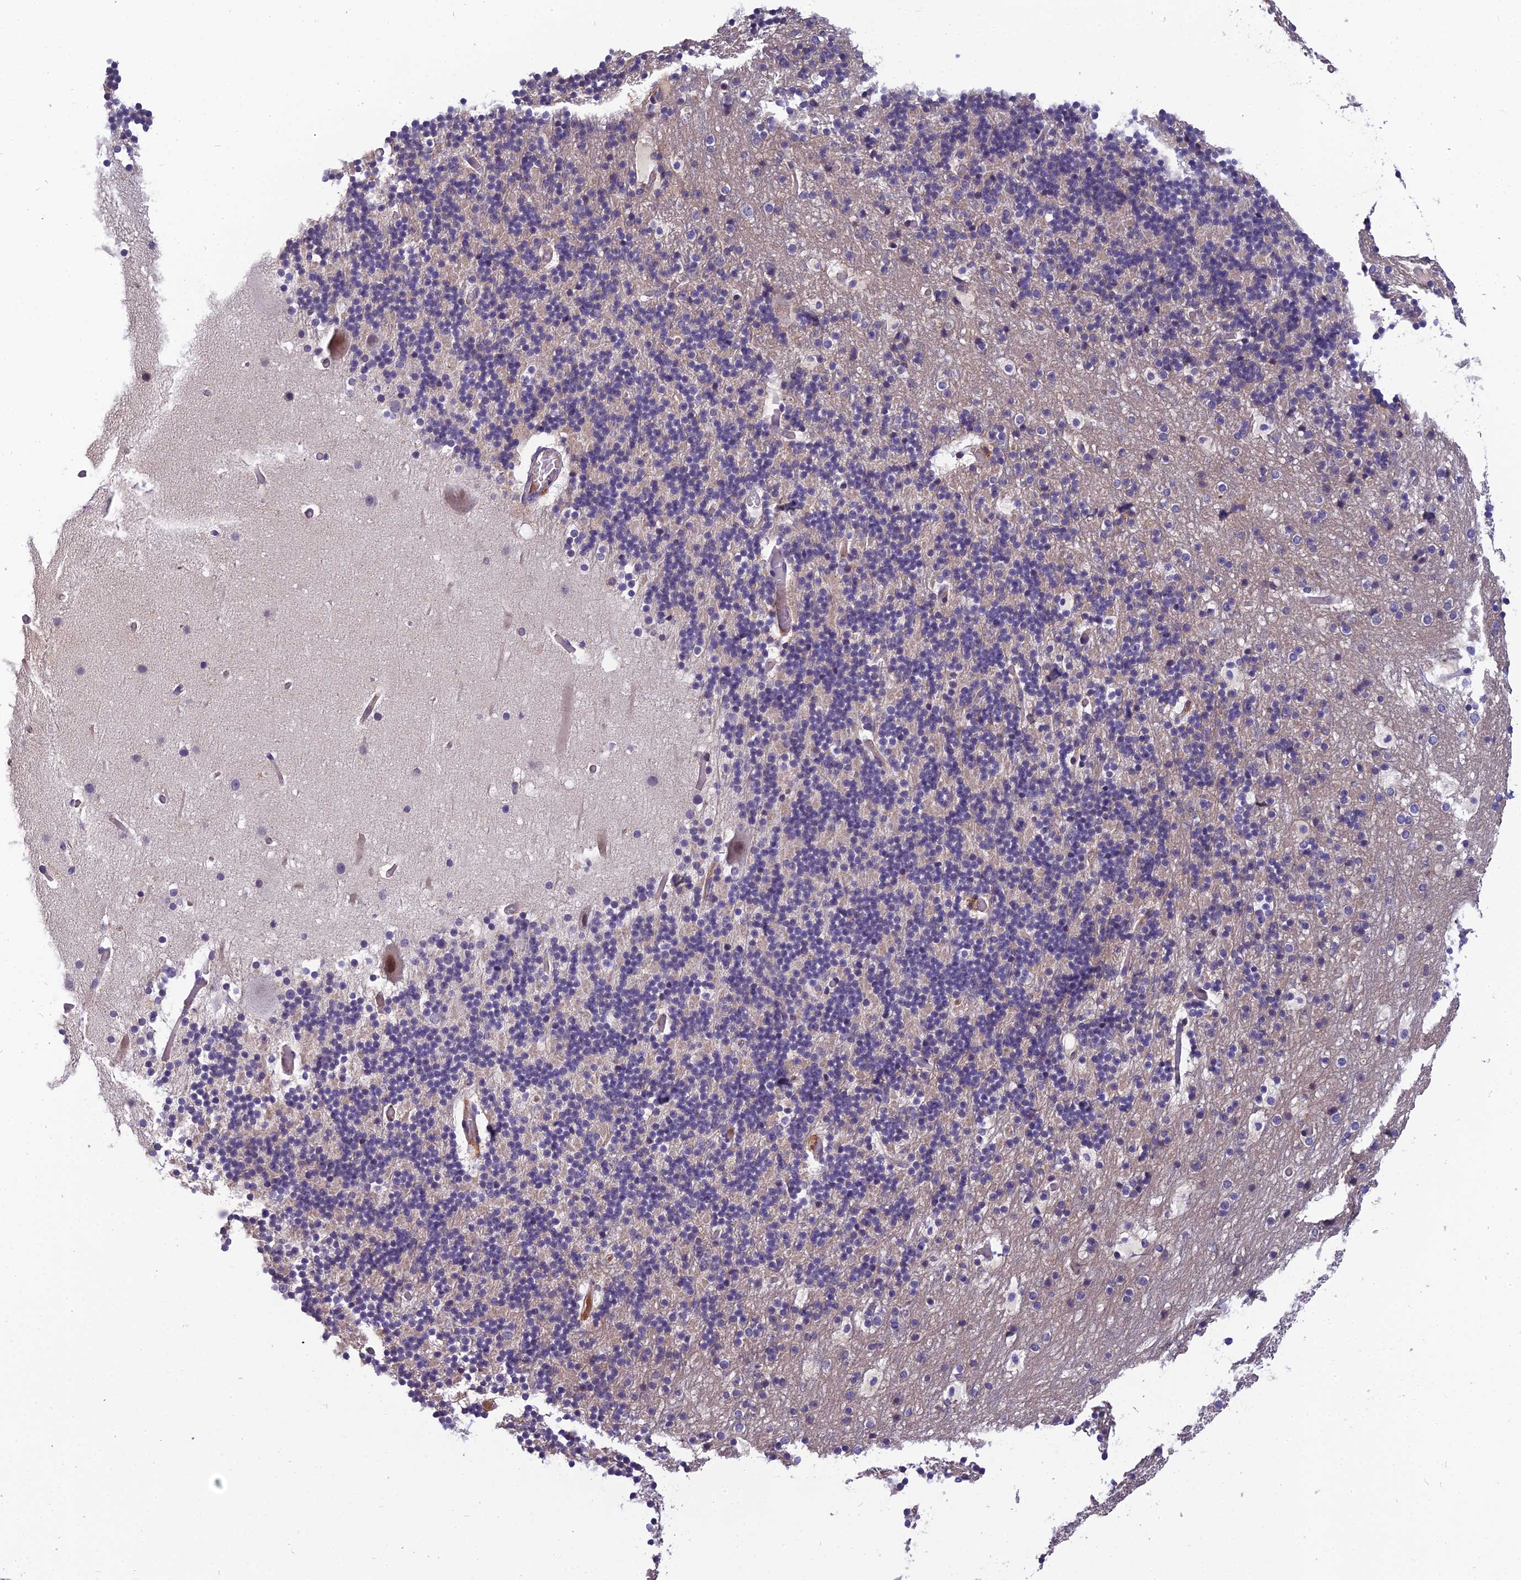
{"staining": {"intensity": "negative", "quantity": "none", "location": "none"}, "tissue": "cerebellum", "cell_type": "Cells in granular layer", "image_type": "normal", "snomed": [{"axis": "morphology", "description": "Normal tissue, NOS"}, {"axis": "topography", "description": "Cerebellum"}], "caption": "DAB (3,3'-diaminobenzidine) immunohistochemical staining of unremarkable human cerebellum reveals no significant positivity in cells in granular layer.", "gene": "TSPAN15", "patient": {"sex": "male", "age": 57}}